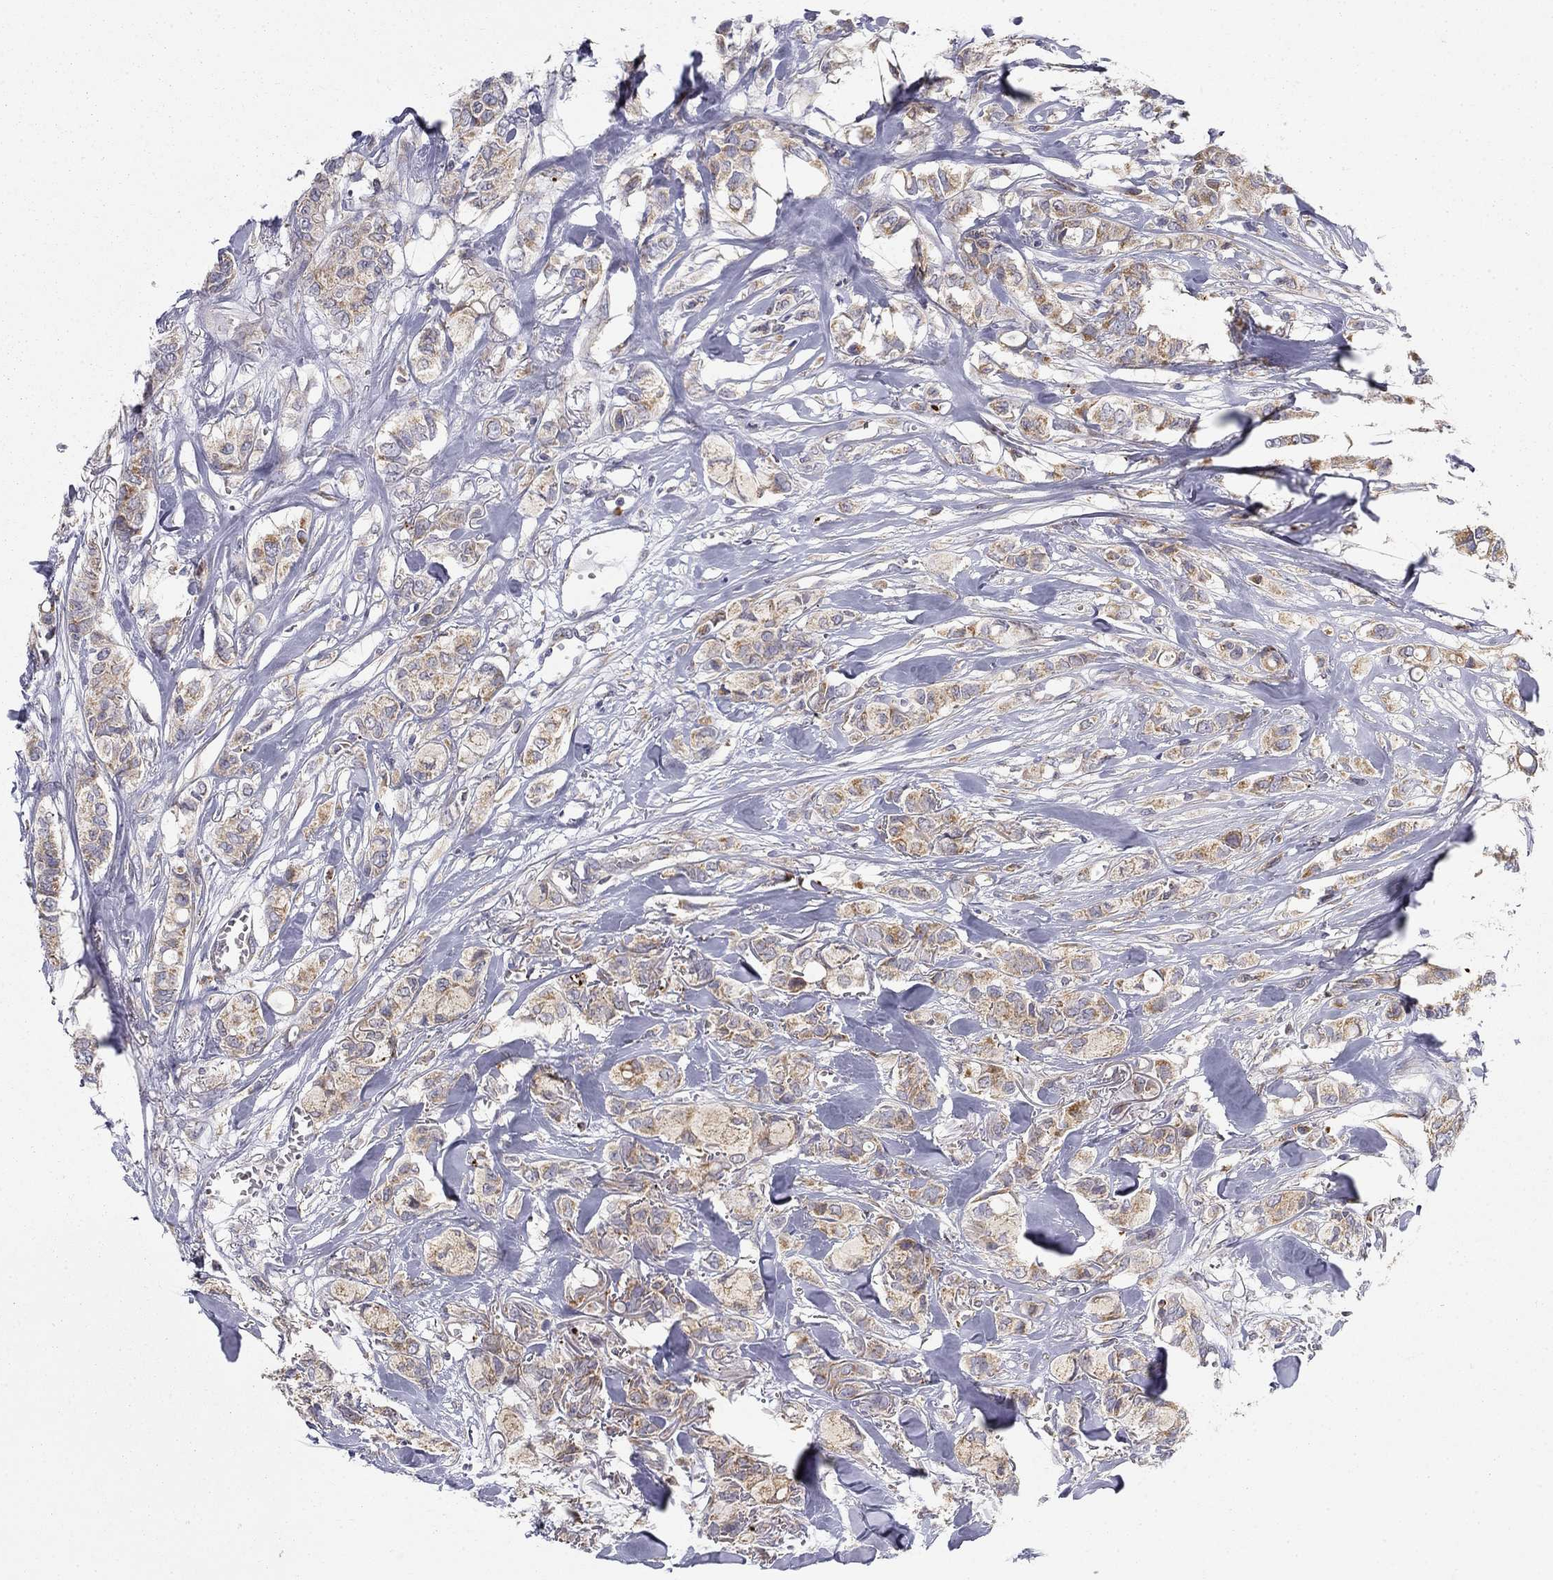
{"staining": {"intensity": "weak", "quantity": "25%-75%", "location": "cytoplasmic/membranous"}, "tissue": "breast cancer", "cell_type": "Tumor cells", "image_type": "cancer", "snomed": [{"axis": "morphology", "description": "Duct carcinoma"}, {"axis": "topography", "description": "Breast"}], "caption": "Breast cancer (infiltrating ductal carcinoma) stained with a protein marker reveals weak staining in tumor cells.", "gene": "PRDX4", "patient": {"sex": "female", "age": 85}}